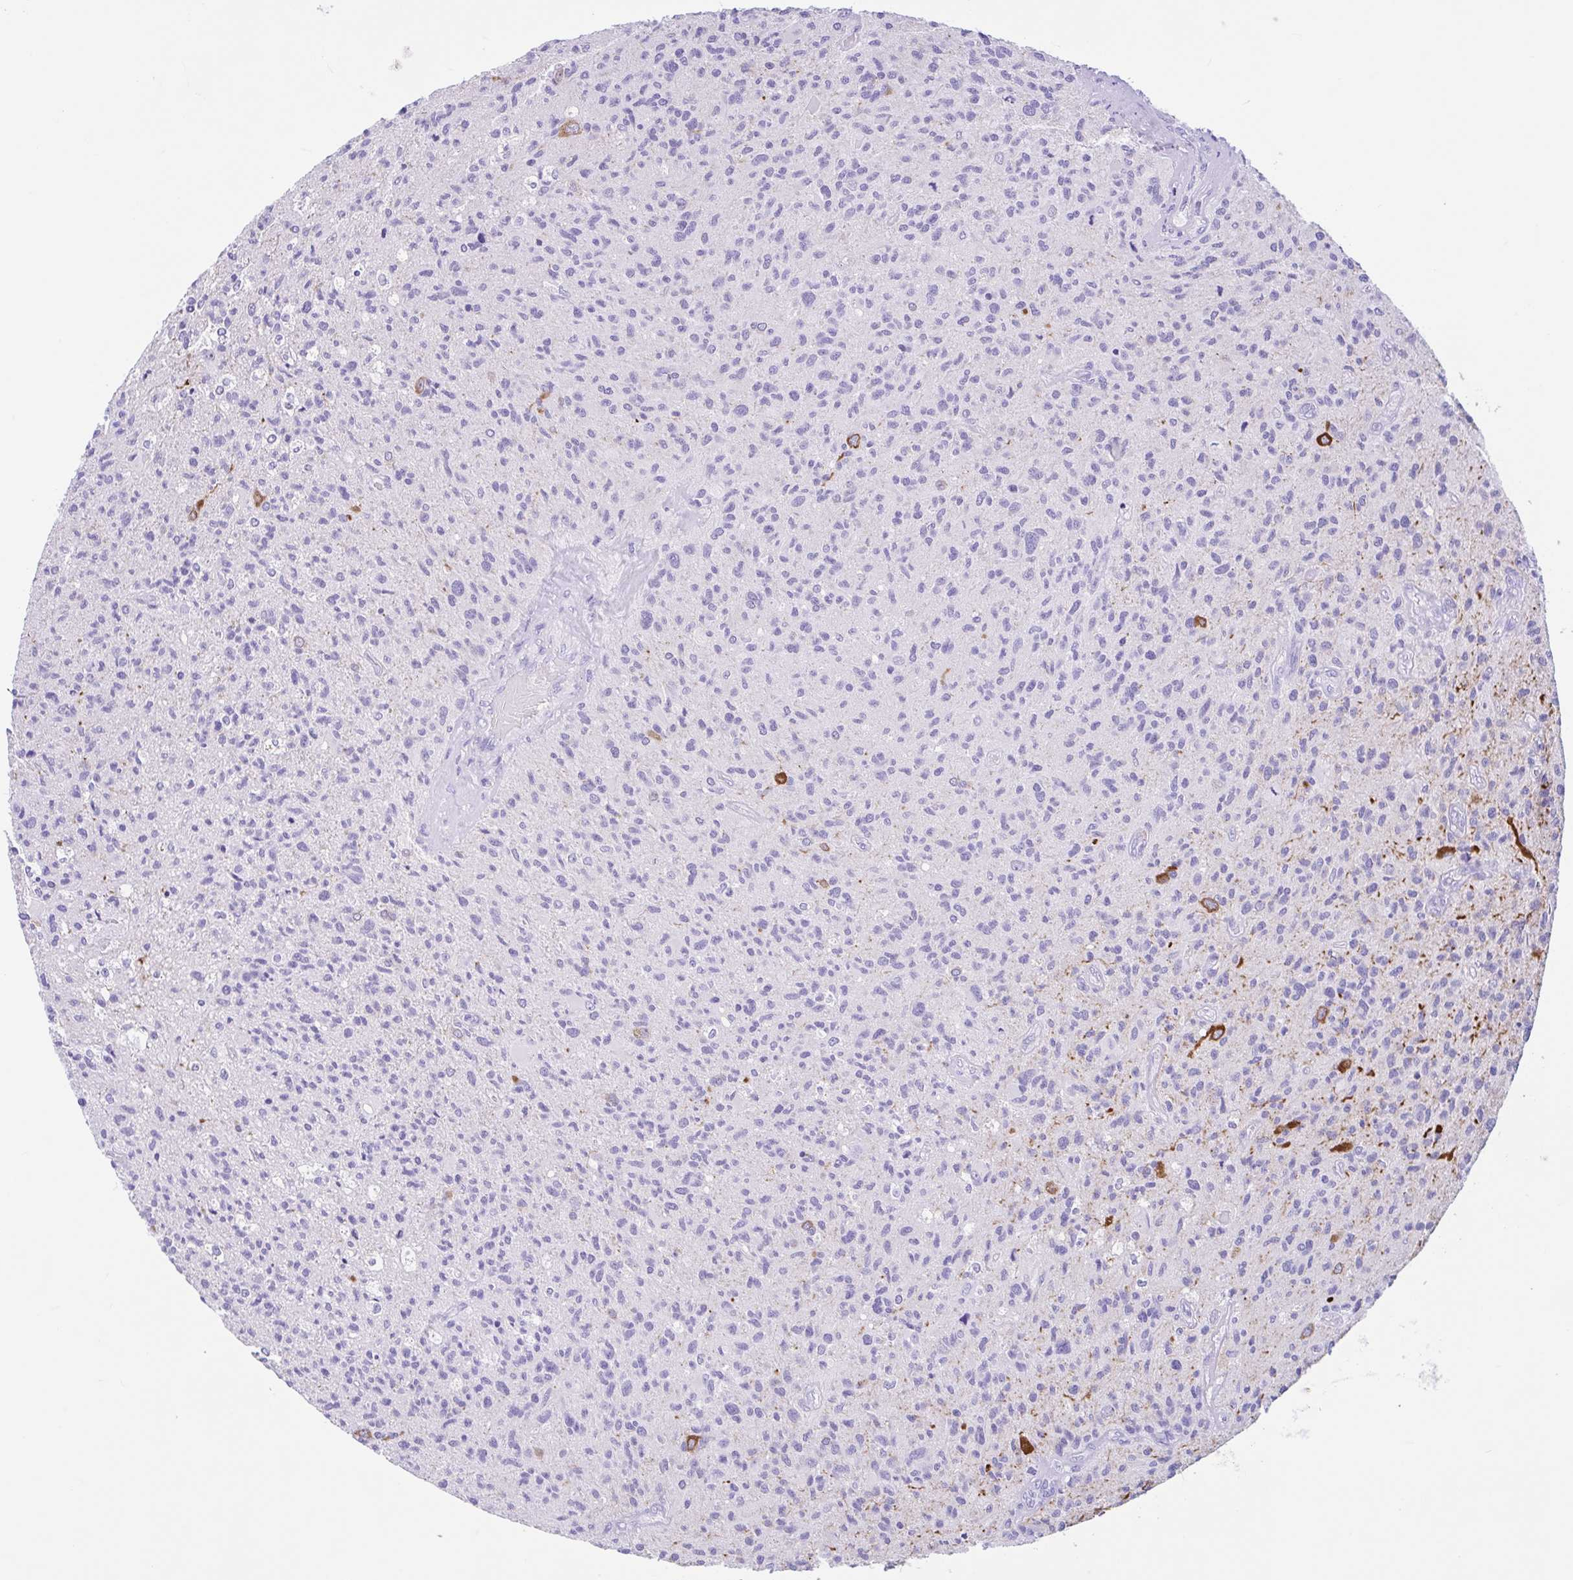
{"staining": {"intensity": "negative", "quantity": "none", "location": "none"}, "tissue": "glioma", "cell_type": "Tumor cells", "image_type": "cancer", "snomed": [{"axis": "morphology", "description": "Glioma, malignant, High grade"}, {"axis": "topography", "description": "Brain"}], "caption": "Tumor cells show no significant protein staining in glioma.", "gene": "OR4N4", "patient": {"sex": "female", "age": 70}}